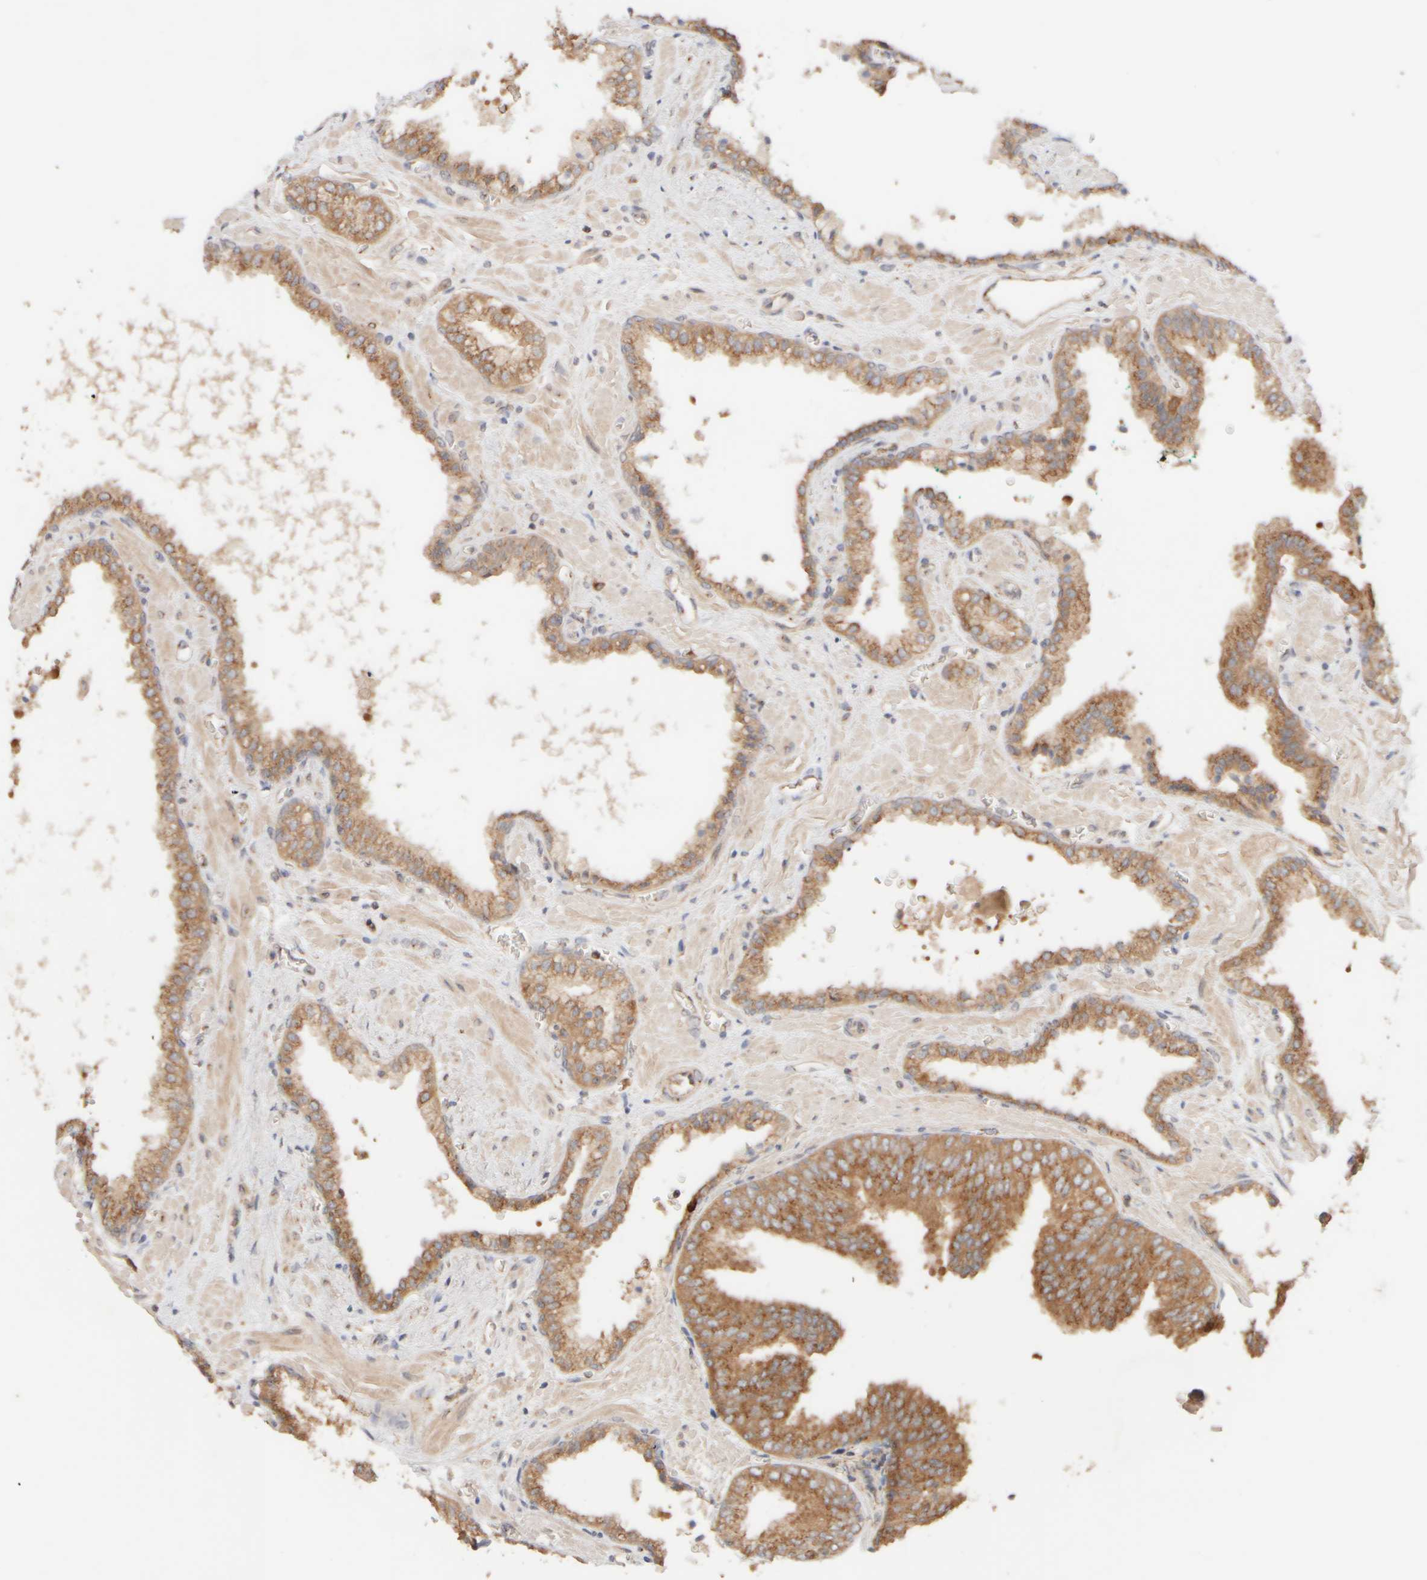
{"staining": {"intensity": "moderate", "quantity": ">75%", "location": "cytoplasmic/membranous"}, "tissue": "prostate cancer", "cell_type": "Tumor cells", "image_type": "cancer", "snomed": [{"axis": "morphology", "description": "Adenocarcinoma, Low grade"}, {"axis": "topography", "description": "Prostate"}], "caption": "Moderate cytoplasmic/membranous expression for a protein is present in approximately >75% of tumor cells of prostate low-grade adenocarcinoma using immunohistochemistry.", "gene": "RABEP1", "patient": {"sex": "male", "age": 71}}